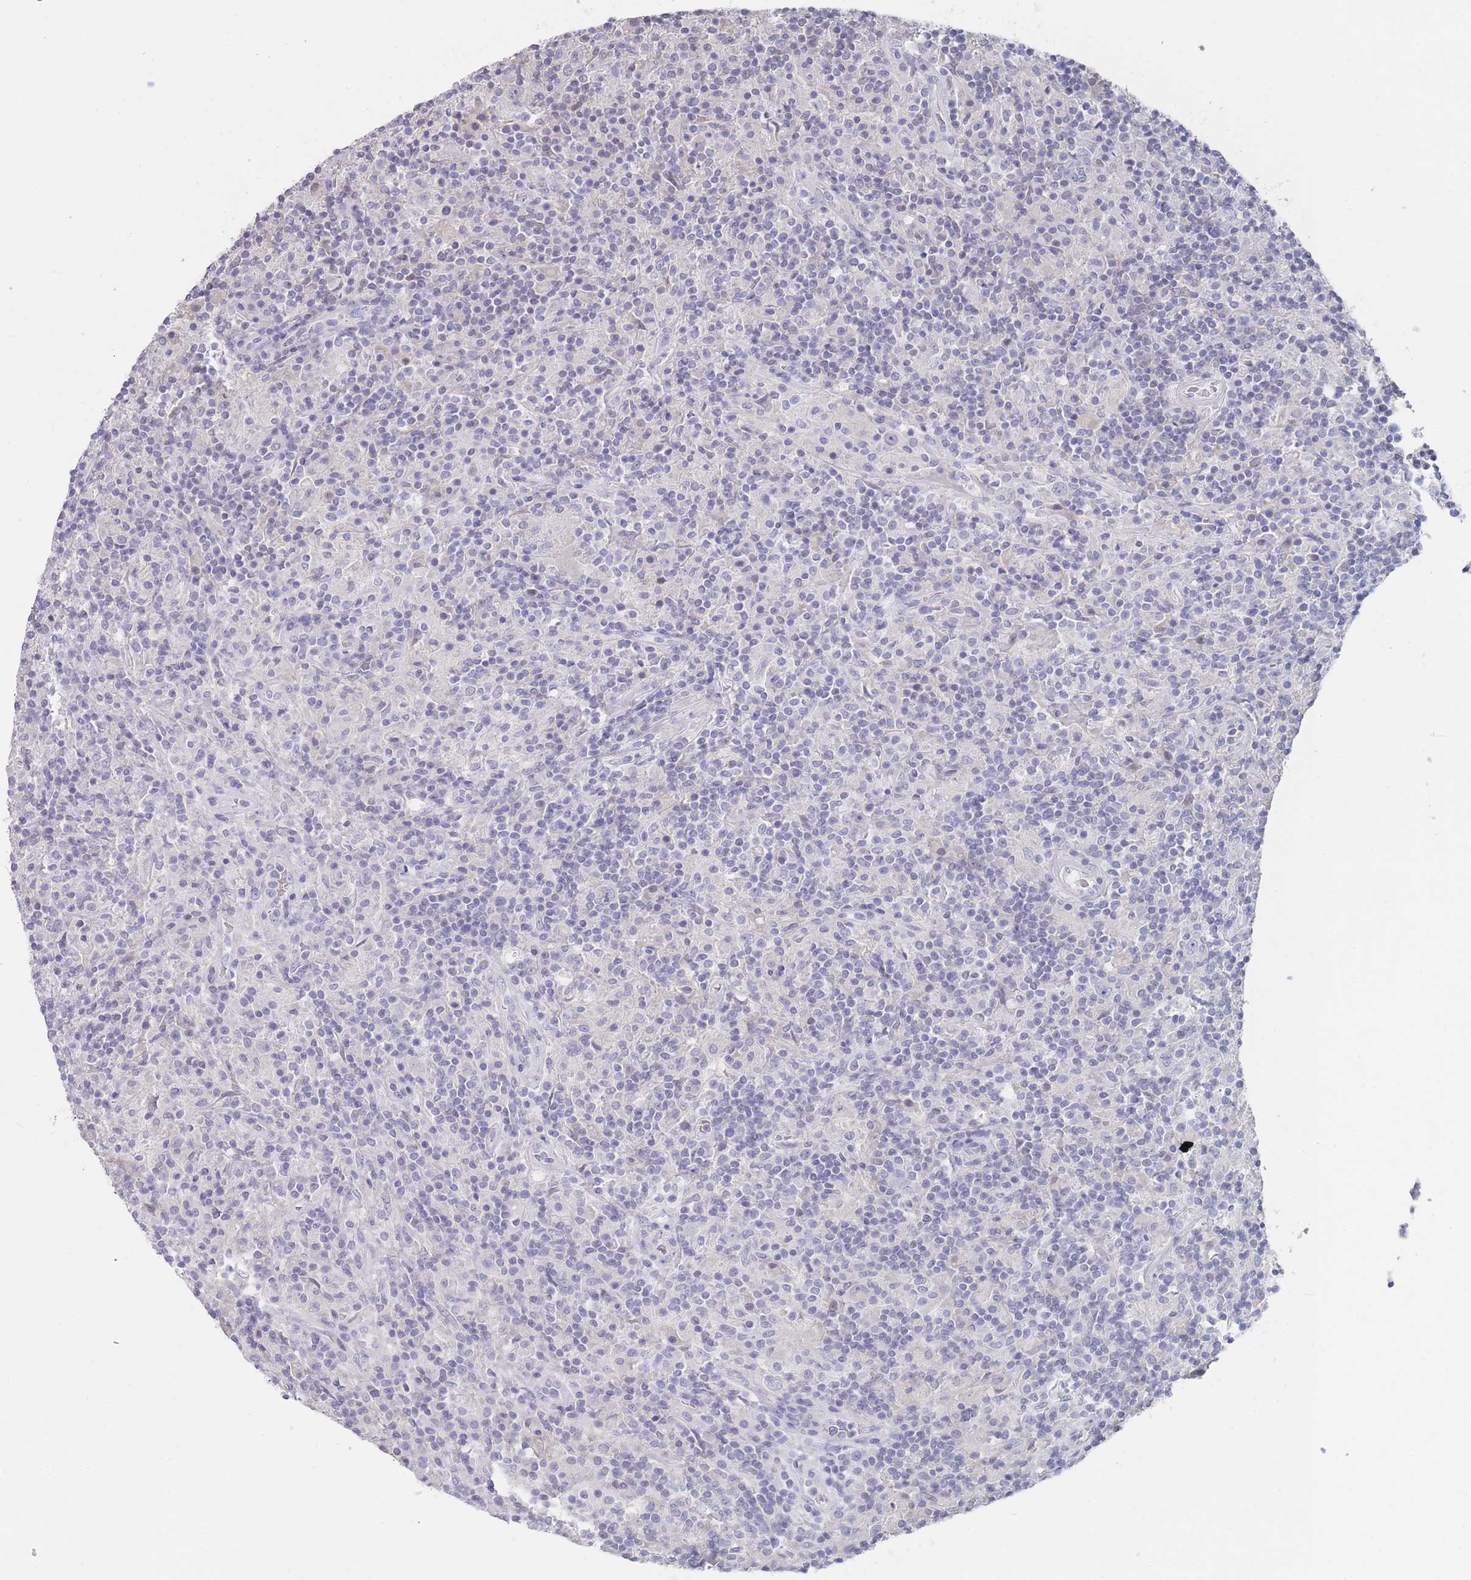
{"staining": {"intensity": "negative", "quantity": "none", "location": "none"}, "tissue": "lymphoma", "cell_type": "Tumor cells", "image_type": "cancer", "snomed": [{"axis": "morphology", "description": "Hodgkin's disease, NOS"}, {"axis": "topography", "description": "Lymph node"}], "caption": "DAB (3,3'-diaminobenzidine) immunohistochemical staining of lymphoma exhibits no significant expression in tumor cells.", "gene": "CYP51A1", "patient": {"sex": "male", "age": 70}}